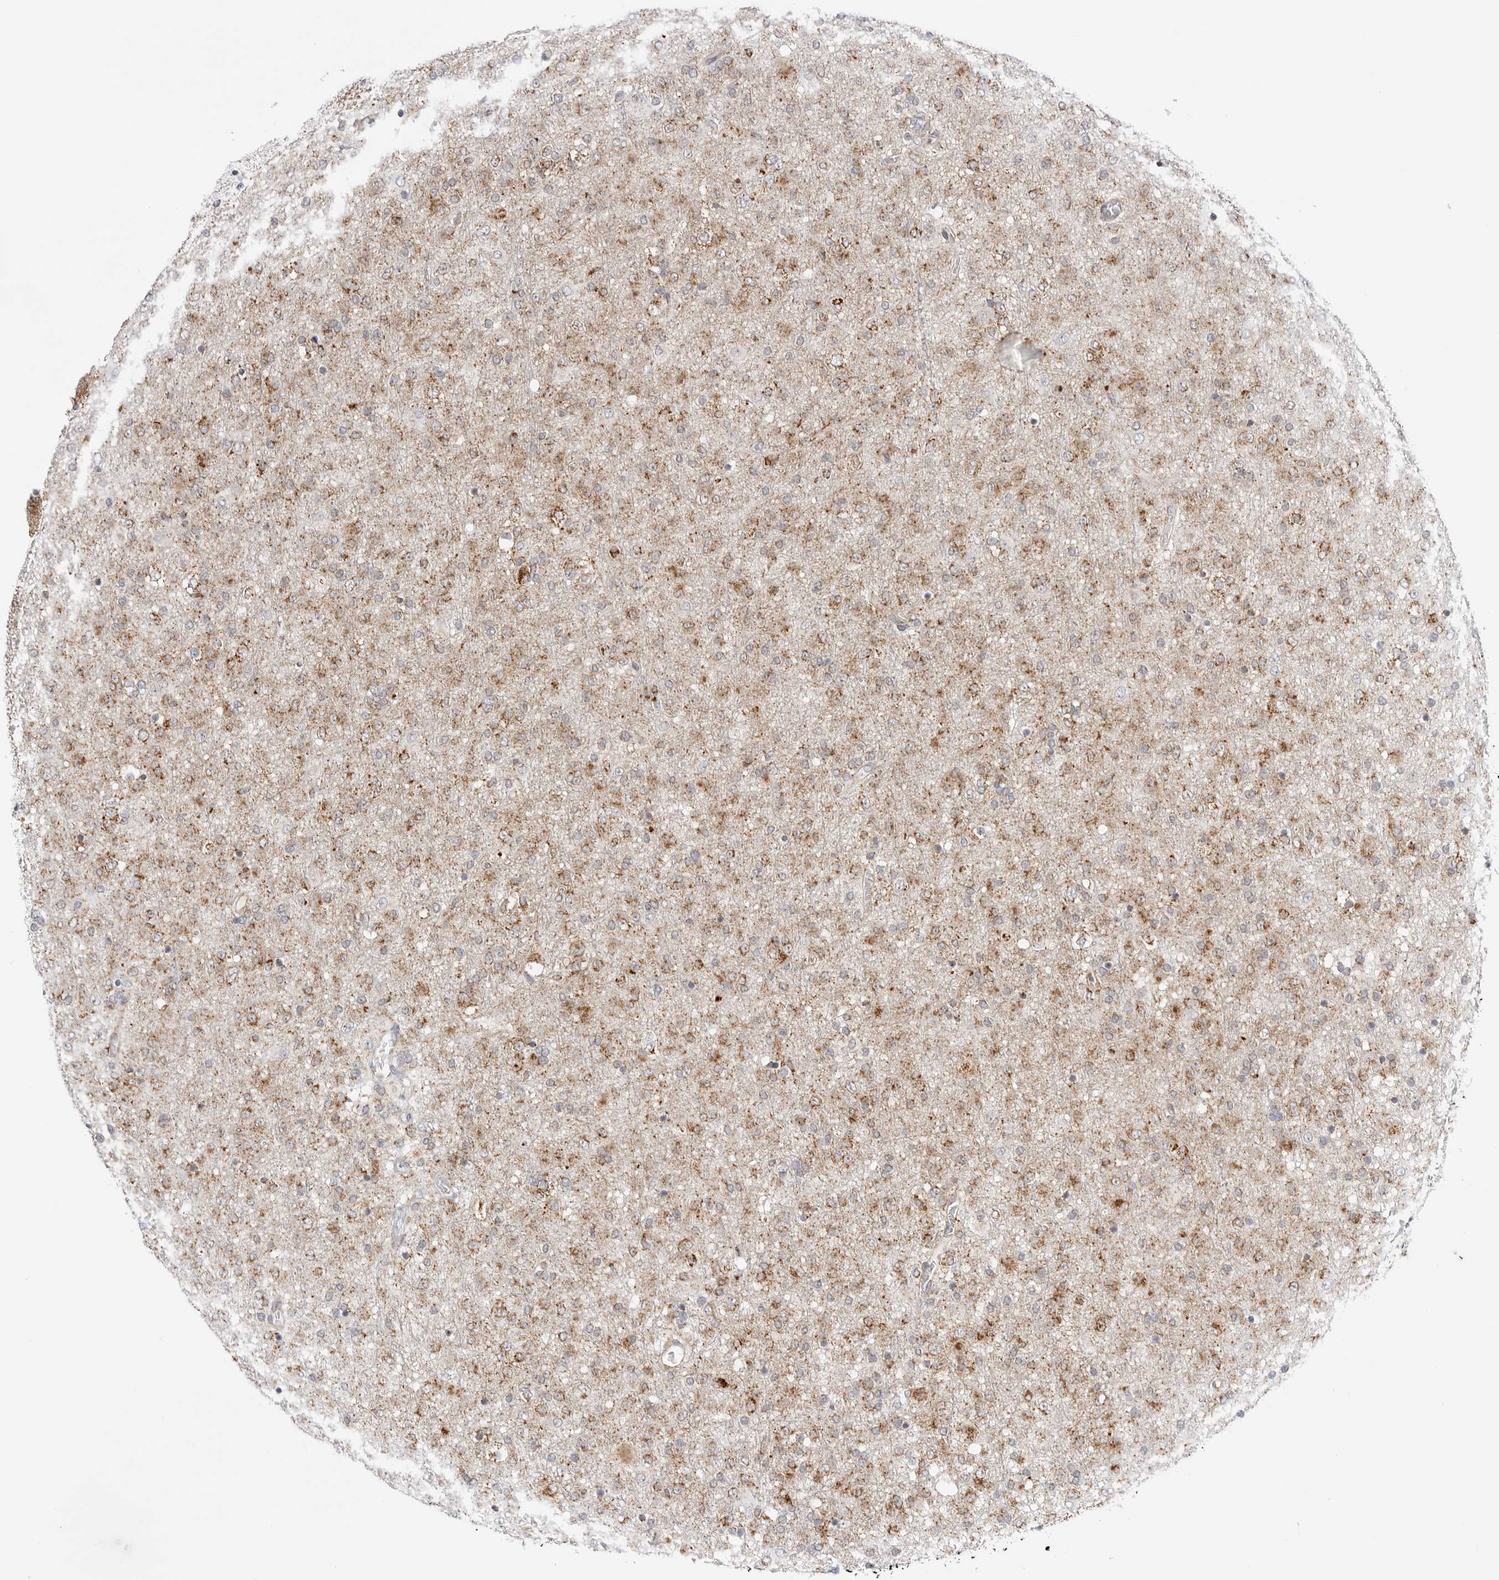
{"staining": {"intensity": "moderate", "quantity": "25%-75%", "location": "cytoplasmic/membranous"}, "tissue": "glioma", "cell_type": "Tumor cells", "image_type": "cancer", "snomed": [{"axis": "morphology", "description": "Glioma, malignant, Low grade"}, {"axis": "topography", "description": "Brain"}], "caption": "Protein expression analysis of human glioma reveals moderate cytoplasmic/membranous expression in approximately 25%-75% of tumor cells.", "gene": "ATP5IF1", "patient": {"sex": "male", "age": 65}}